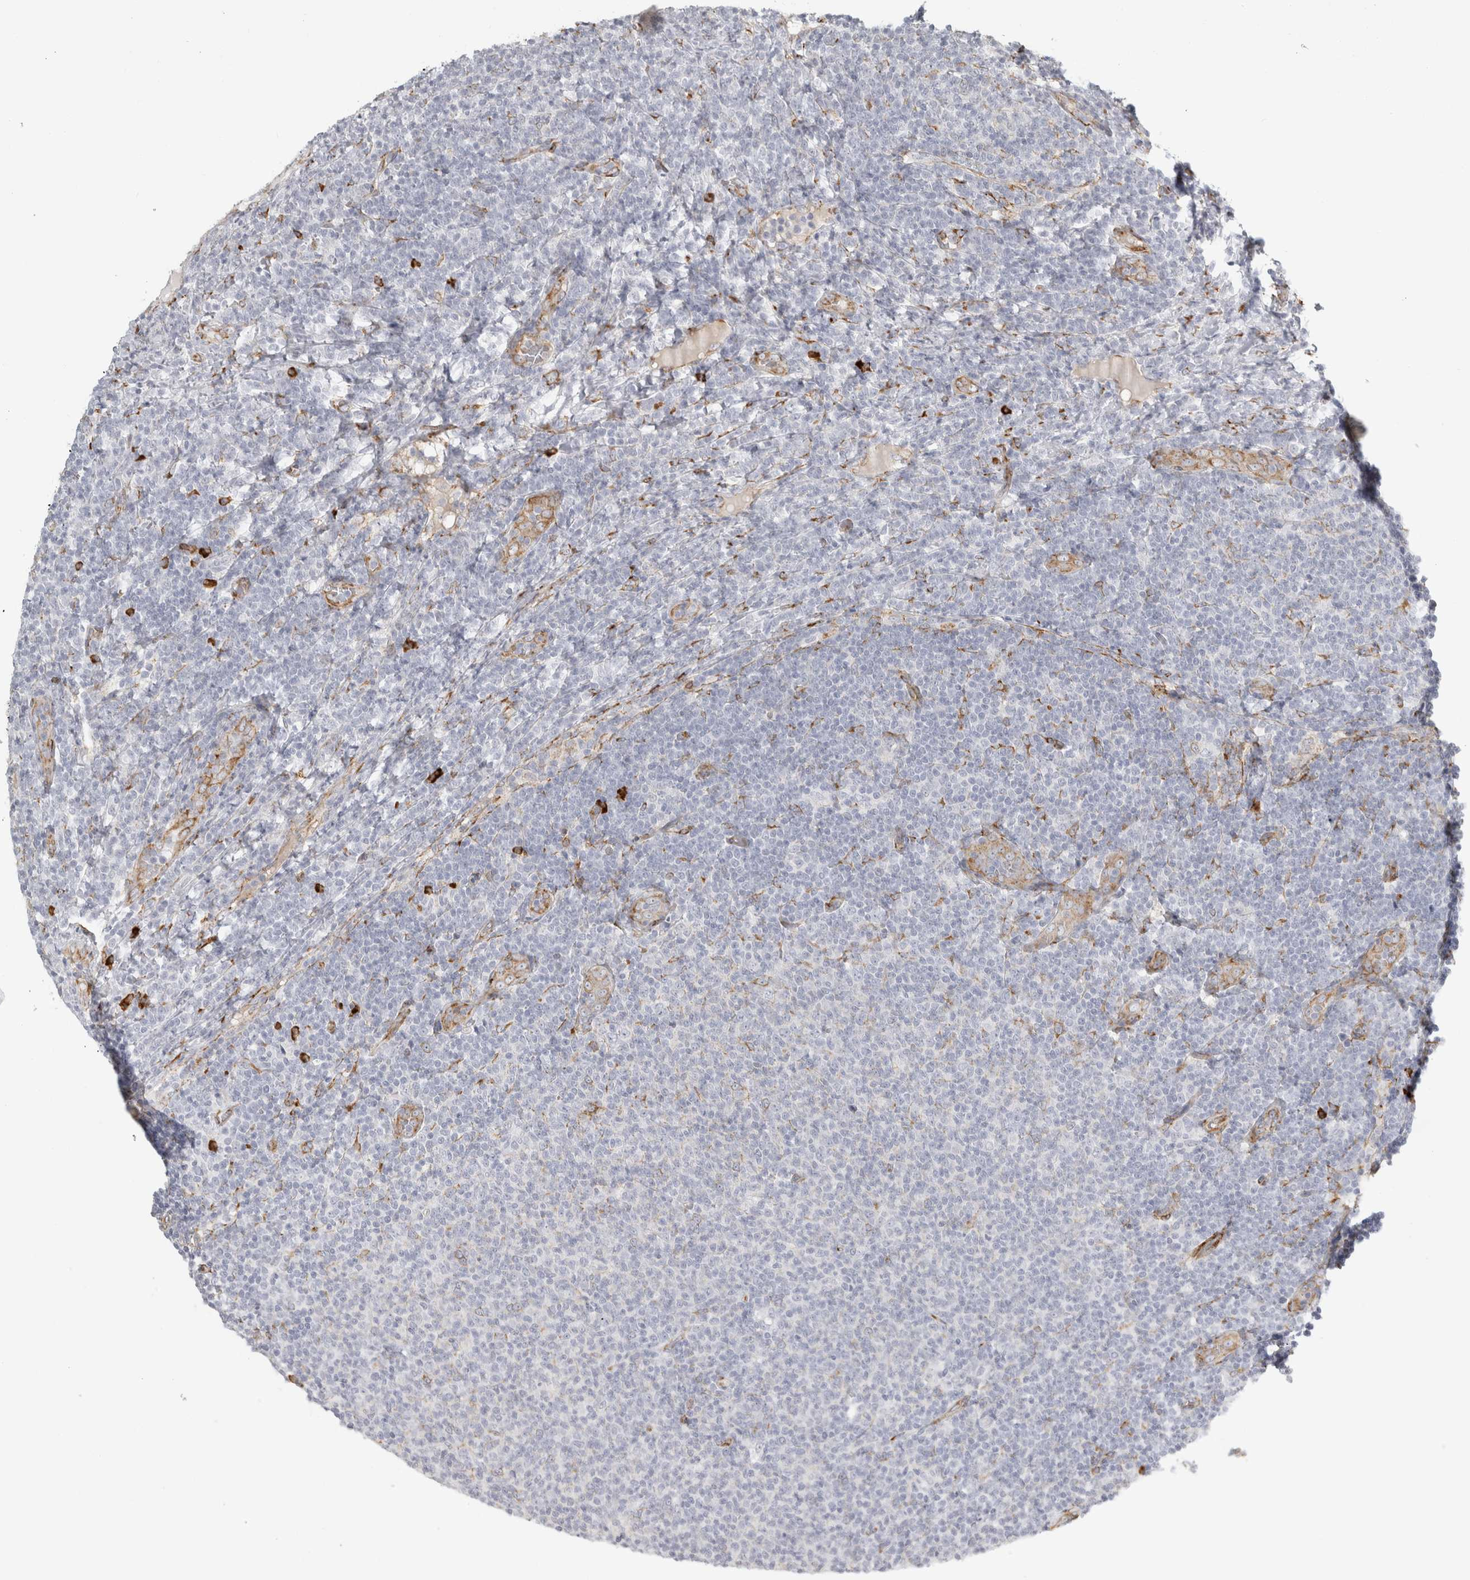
{"staining": {"intensity": "negative", "quantity": "none", "location": "none"}, "tissue": "lymphoma", "cell_type": "Tumor cells", "image_type": "cancer", "snomed": [{"axis": "morphology", "description": "Malignant lymphoma, non-Hodgkin's type, Low grade"}, {"axis": "topography", "description": "Lymph node"}], "caption": "A high-resolution micrograph shows immunohistochemistry (IHC) staining of low-grade malignant lymphoma, non-Hodgkin's type, which reveals no significant expression in tumor cells.", "gene": "OSTN", "patient": {"sex": "male", "age": 66}}